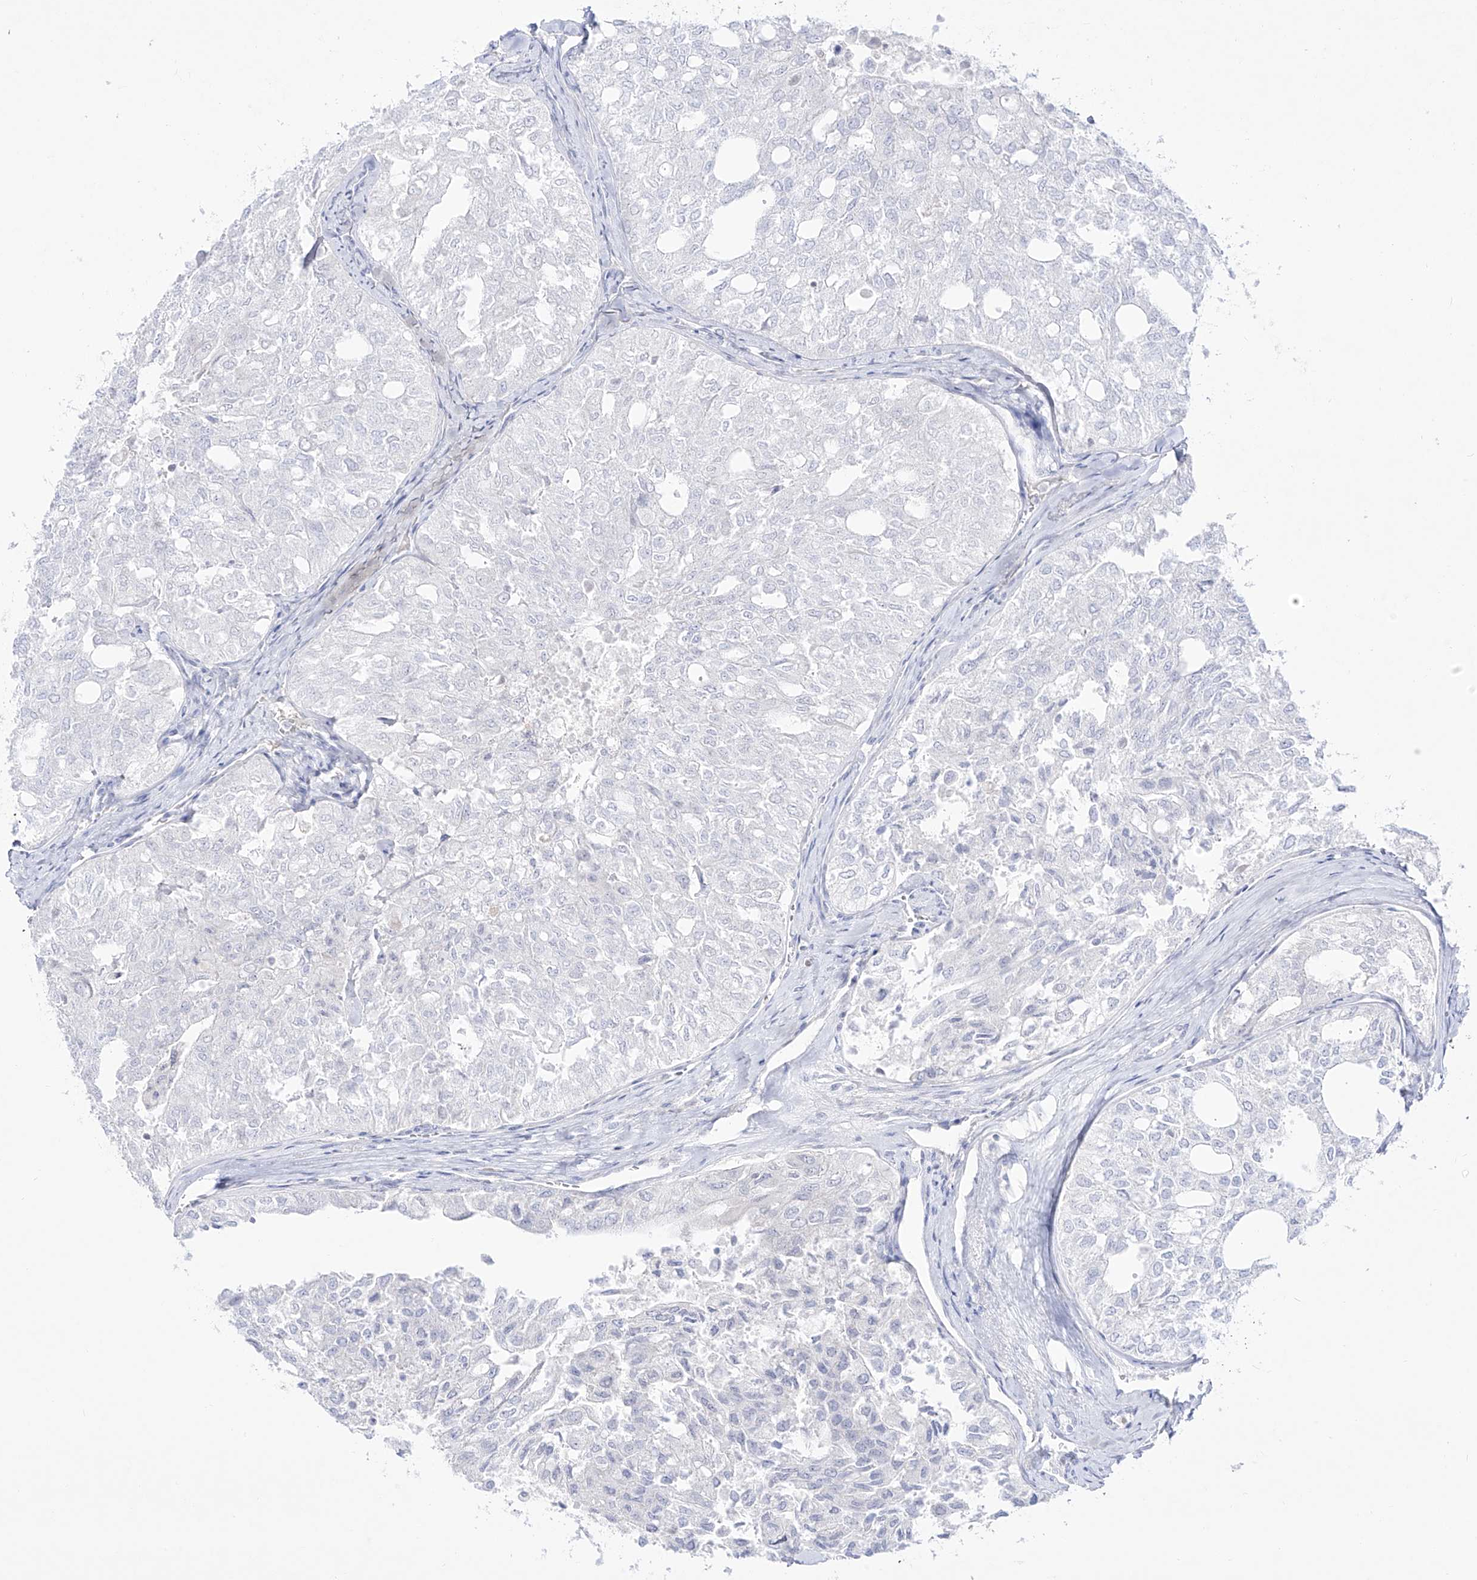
{"staining": {"intensity": "negative", "quantity": "none", "location": "none"}, "tissue": "thyroid cancer", "cell_type": "Tumor cells", "image_type": "cancer", "snomed": [{"axis": "morphology", "description": "Follicular adenoma carcinoma, NOS"}, {"axis": "topography", "description": "Thyroid gland"}], "caption": "This image is of thyroid follicular adenoma carcinoma stained with IHC to label a protein in brown with the nuclei are counter-stained blue. There is no staining in tumor cells.", "gene": "DMKN", "patient": {"sex": "male", "age": 75}}